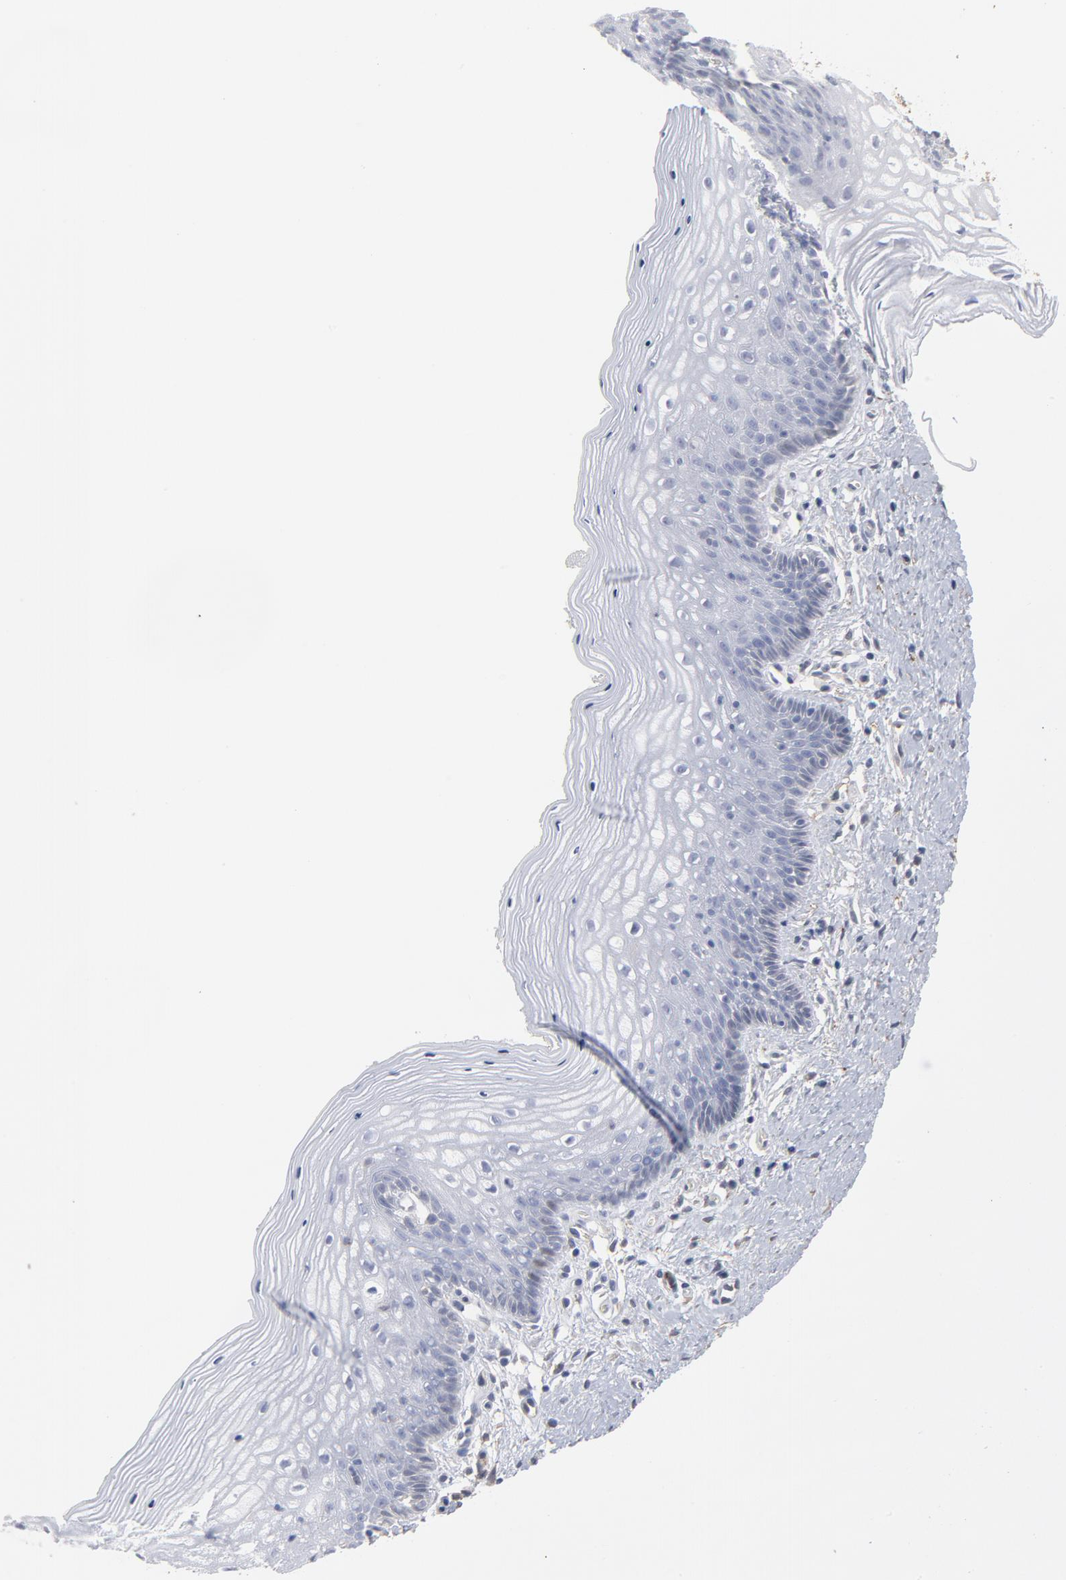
{"staining": {"intensity": "weak", "quantity": "<25%", "location": "nuclear"}, "tissue": "vagina", "cell_type": "Squamous epithelial cells", "image_type": "normal", "snomed": [{"axis": "morphology", "description": "Normal tissue, NOS"}, {"axis": "topography", "description": "Vagina"}], "caption": "Immunohistochemistry of unremarkable human vagina demonstrates no expression in squamous epithelial cells.", "gene": "PNMA1", "patient": {"sex": "female", "age": 46}}